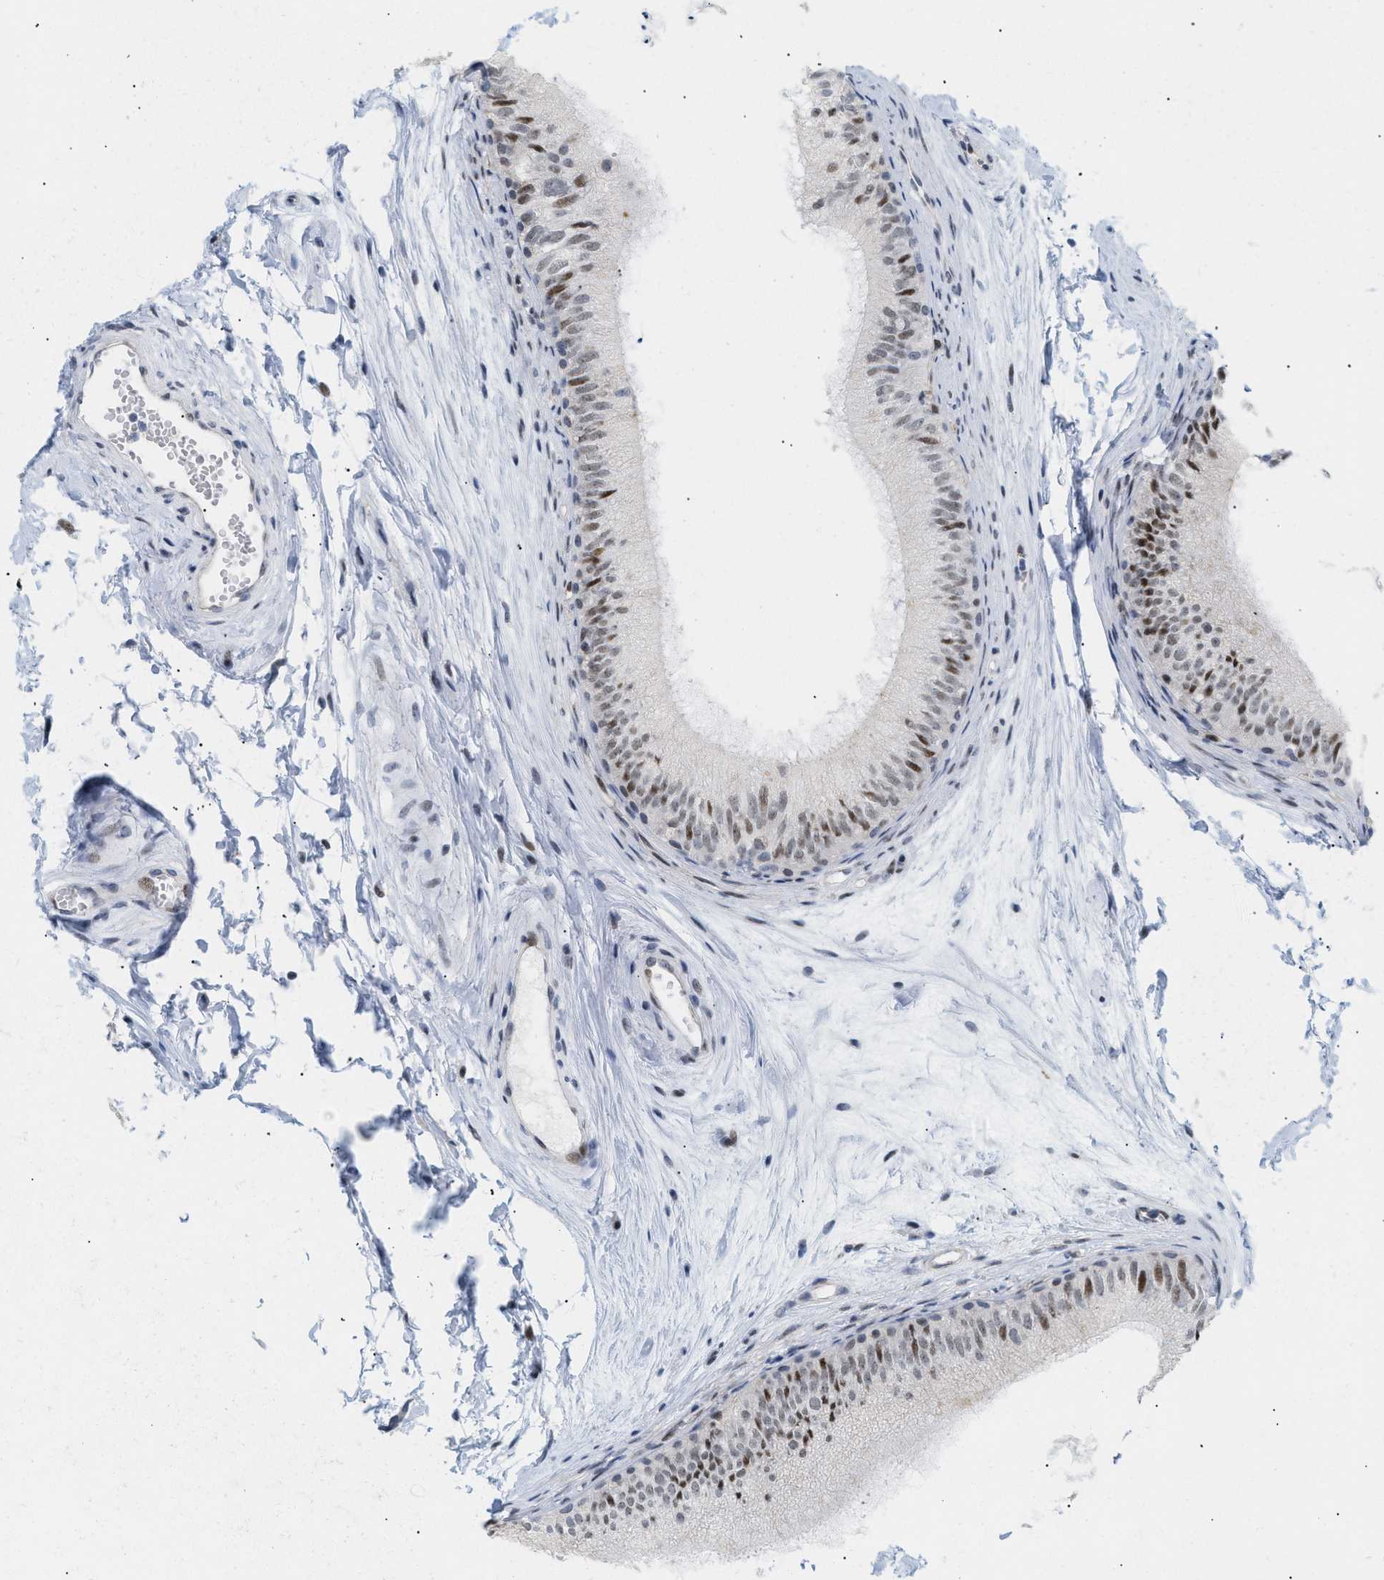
{"staining": {"intensity": "strong", "quantity": "25%-75%", "location": "nuclear"}, "tissue": "epididymis", "cell_type": "Glandular cells", "image_type": "normal", "snomed": [{"axis": "morphology", "description": "Normal tissue, NOS"}, {"axis": "topography", "description": "Epididymis"}], "caption": "A brown stain highlights strong nuclear expression of a protein in glandular cells of unremarkable human epididymis. Ihc stains the protein of interest in brown and the nuclei are stained blue.", "gene": "PPARD", "patient": {"sex": "male", "age": 56}}